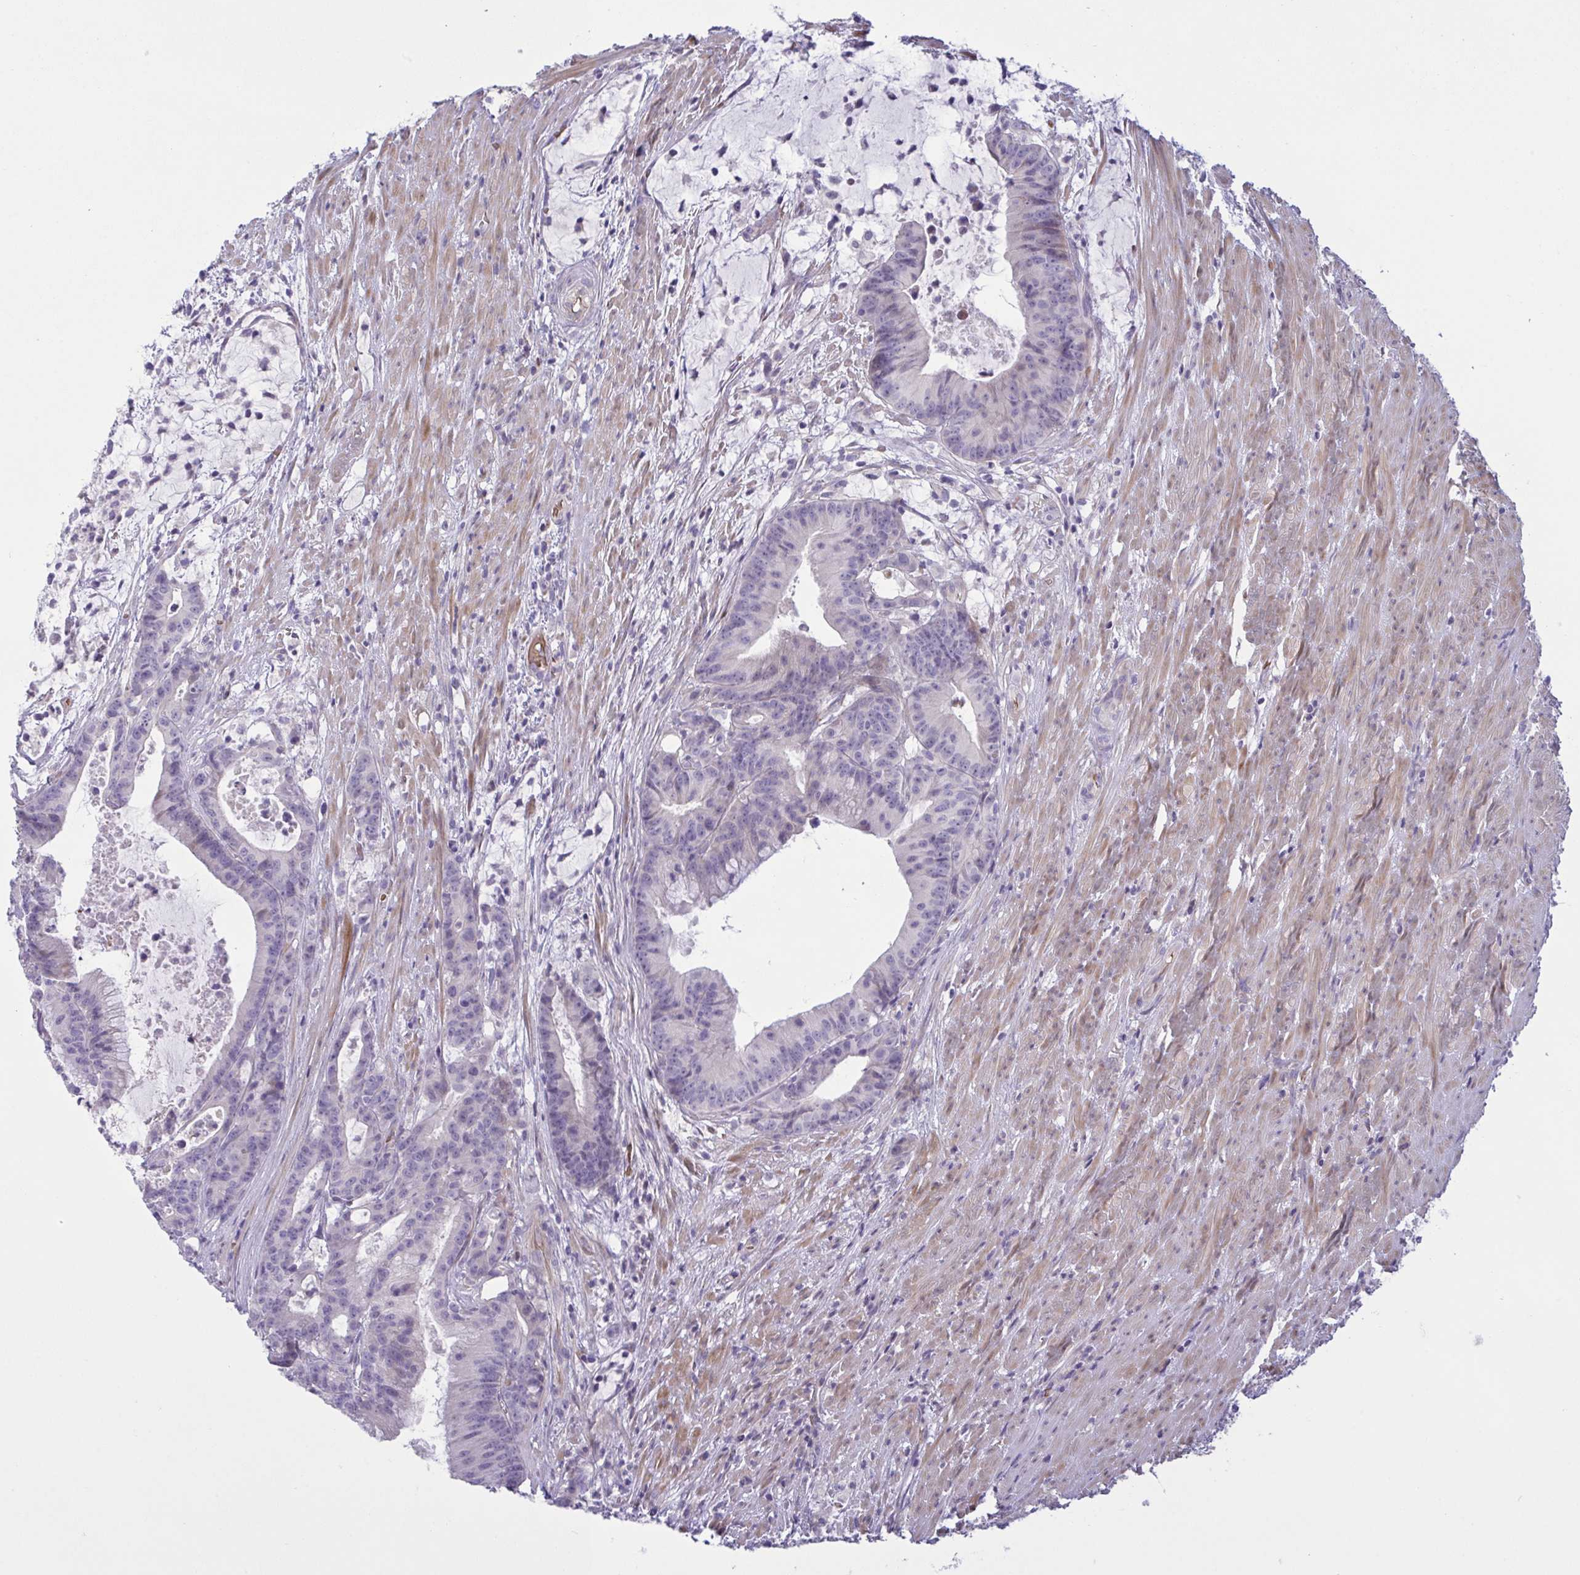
{"staining": {"intensity": "weak", "quantity": "<25%", "location": "cytoplasmic/membranous"}, "tissue": "colorectal cancer", "cell_type": "Tumor cells", "image_type": "cancer", "snomed": [{"axis": "morphology", "description": "Adenocarcinoma, NOS"}, {"axis": "topography", "description": "Colon"}], "caption": "Human colorectal cancer stained for a protein using immunohistochemistry (IHC) shows no staining in tumor cells.", "gene": "VWC2", "patient": {"sex": "female", "age": 78}}